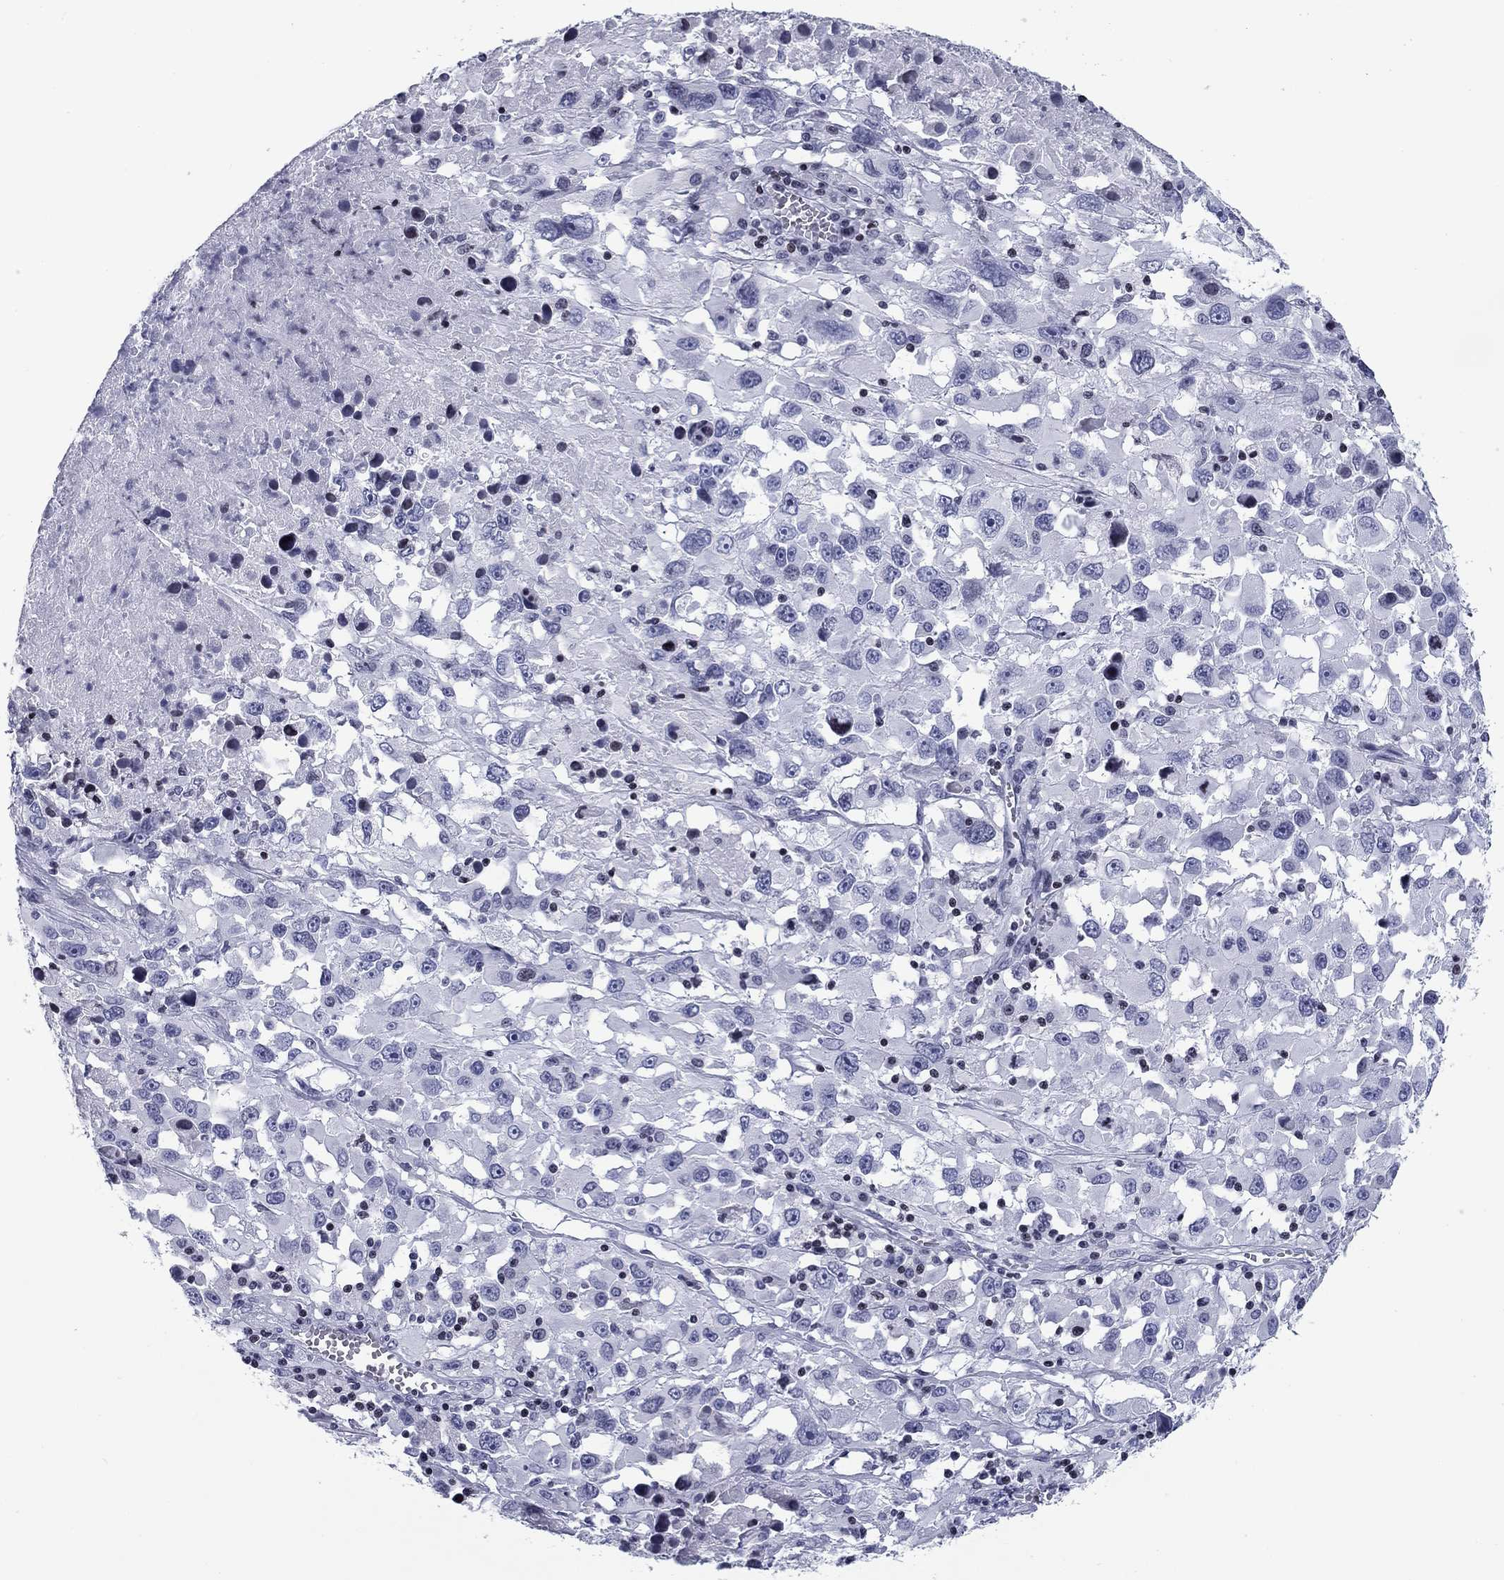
{"staining": {"intensity": "negative", "quantity": "none", "location": "none"}, "tissue": "melanoma", "cell_type": "Tumor cells", "image_type": "cancer", "snomed": [{"axis": "morphology", "description": "Malignant melanoma, Metastatic site"}, {"axis": "topography", "description": "Soft tissue"}], "caption": "Melanoma stained for a protein using immunohistochemistry reveals no expression tumor cells.", "gene": "CCDC144A", "patient": {"sex": "male", "age": 50}}